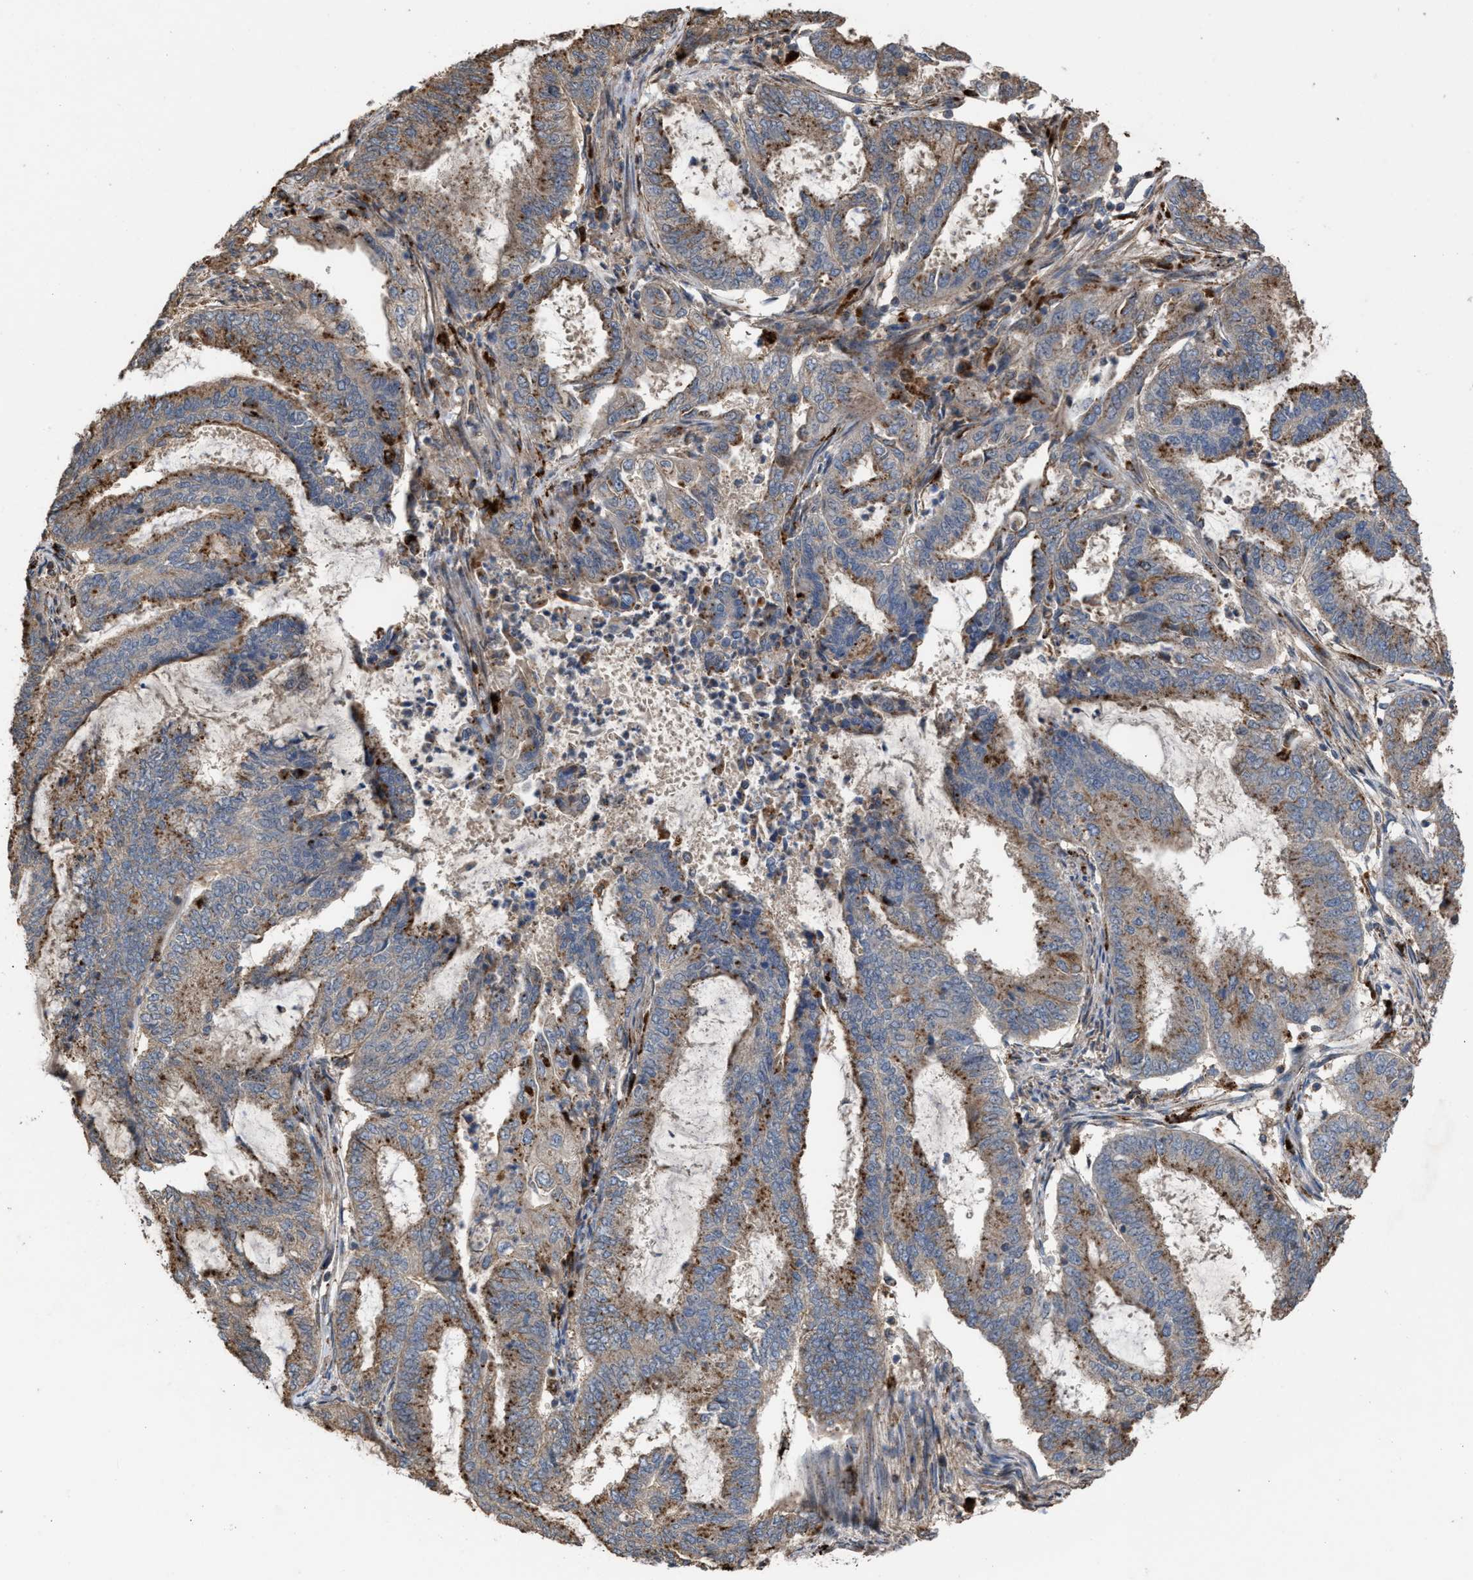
{"staining": {"intensity": "moderate", "quantity": ">75%", "location": "cytoplasmic/membranous"}, "tissue": "endometrial cancer", "cell_type": "Tumor cells", "image_type": "cancer", "snomed": [{"axis": "morphology", "description": "Adenocarcinoma, NOS"}, {"axis": "topography", "description": "Endometrium"}], "caption": "Protein analysis of endometrial cancer tissue reveals moderate cytoplasmic/membranous positivity in approximately >75% of tumor cells. Using DAB (brown) and hematoxylin (blue) stains, captured at high magnification using brightfield microscopy.", "gene": "ELMO3", "patient": {"sex": "female", "age": 51}}